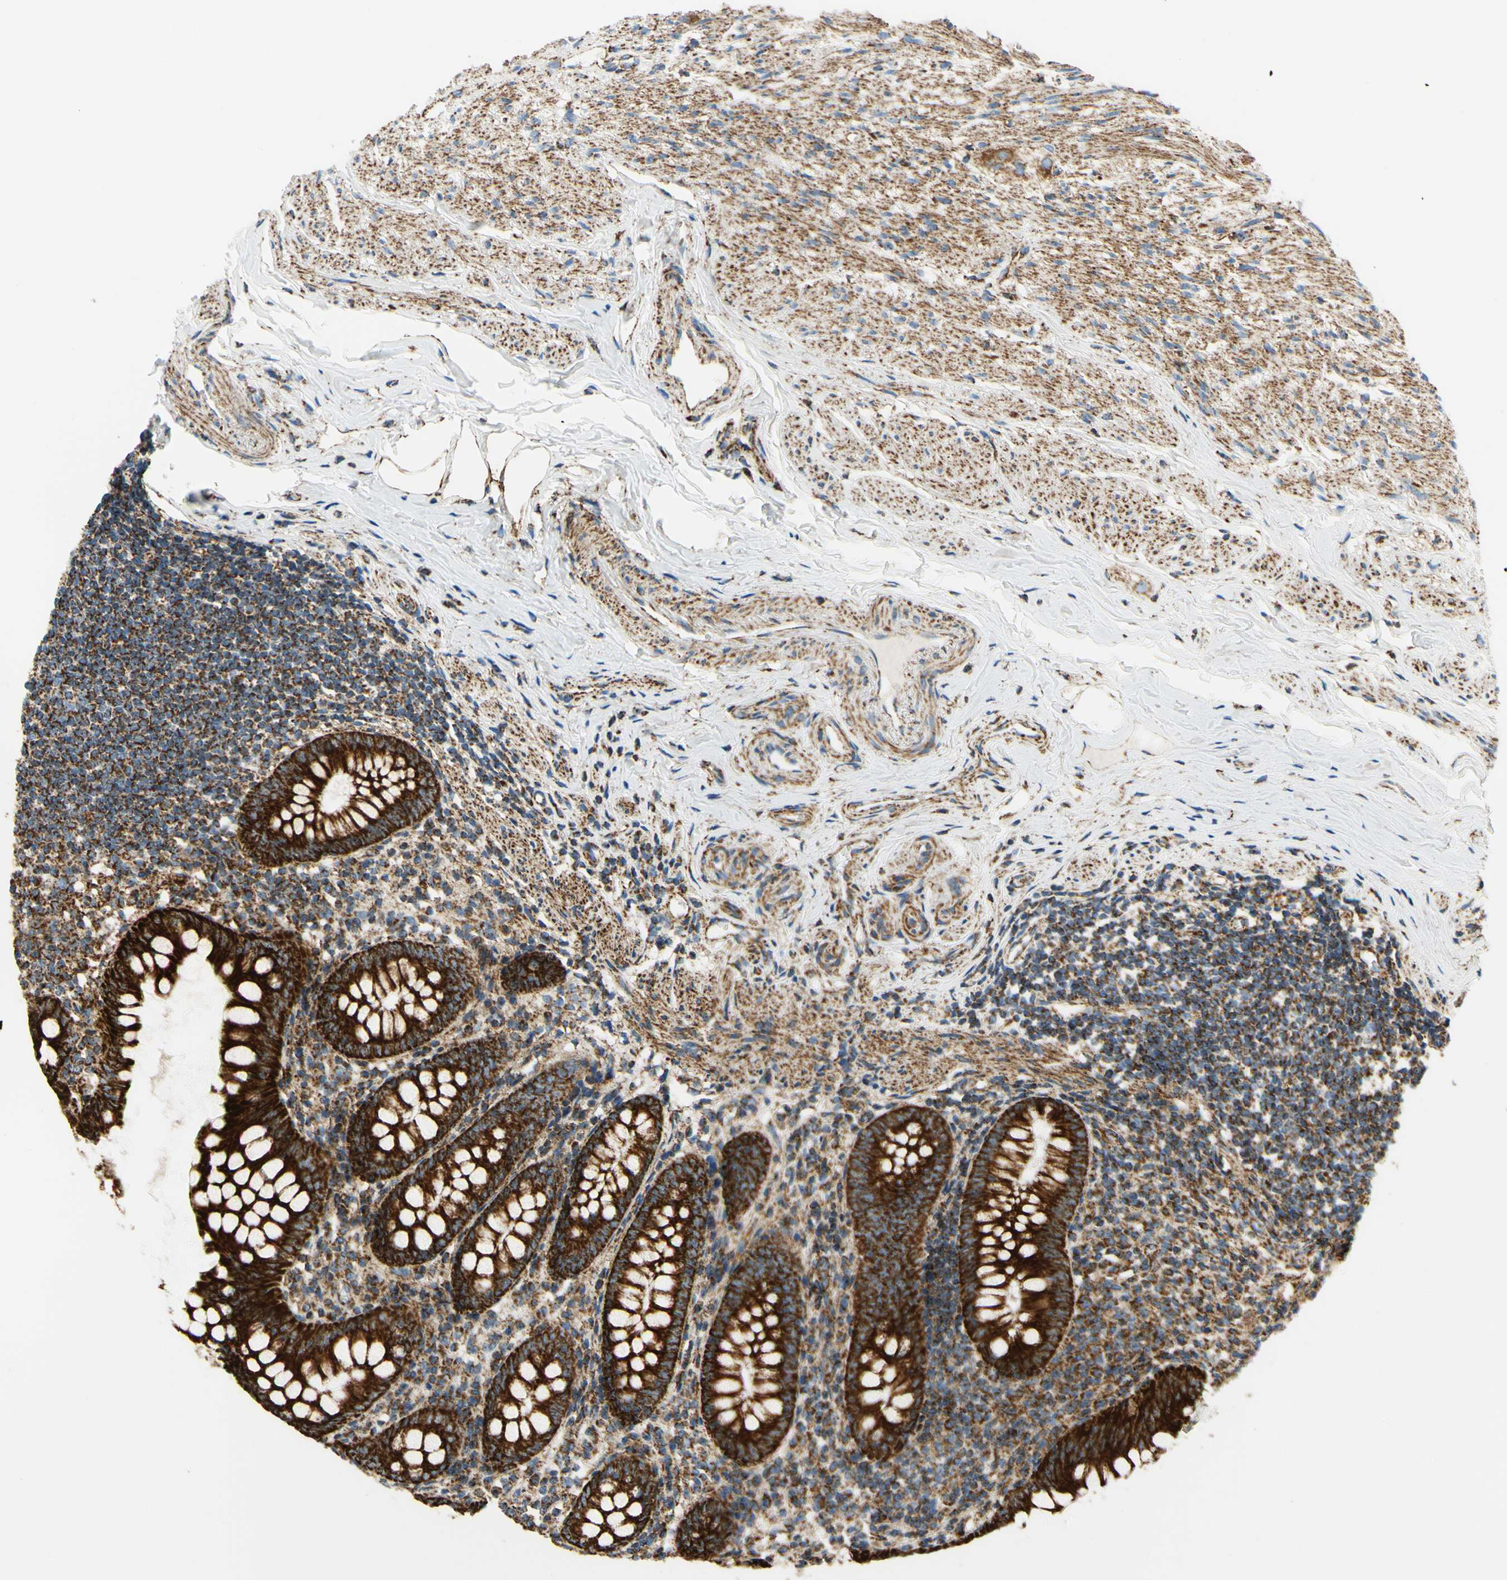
{"staining": {"intensity": "strong", "quantity": ">75%", "location": "cytoplasmic/membranous"}, "tissue": "appendix", "cell_type": "Glandular cells", "image_type": "normal", "snomed": [{"axis": "morphology", "description": "Normal tissue, NOS"}, {"axis": "topography", "description": "Appendix"}], "caption": "The image reveals a brown stain indicating the presence of a protein in the cytoplasmic/membranous of glandular cells in appendix.", "gene": "MAVS", "patient": {"sex": "female", "age": 77}}